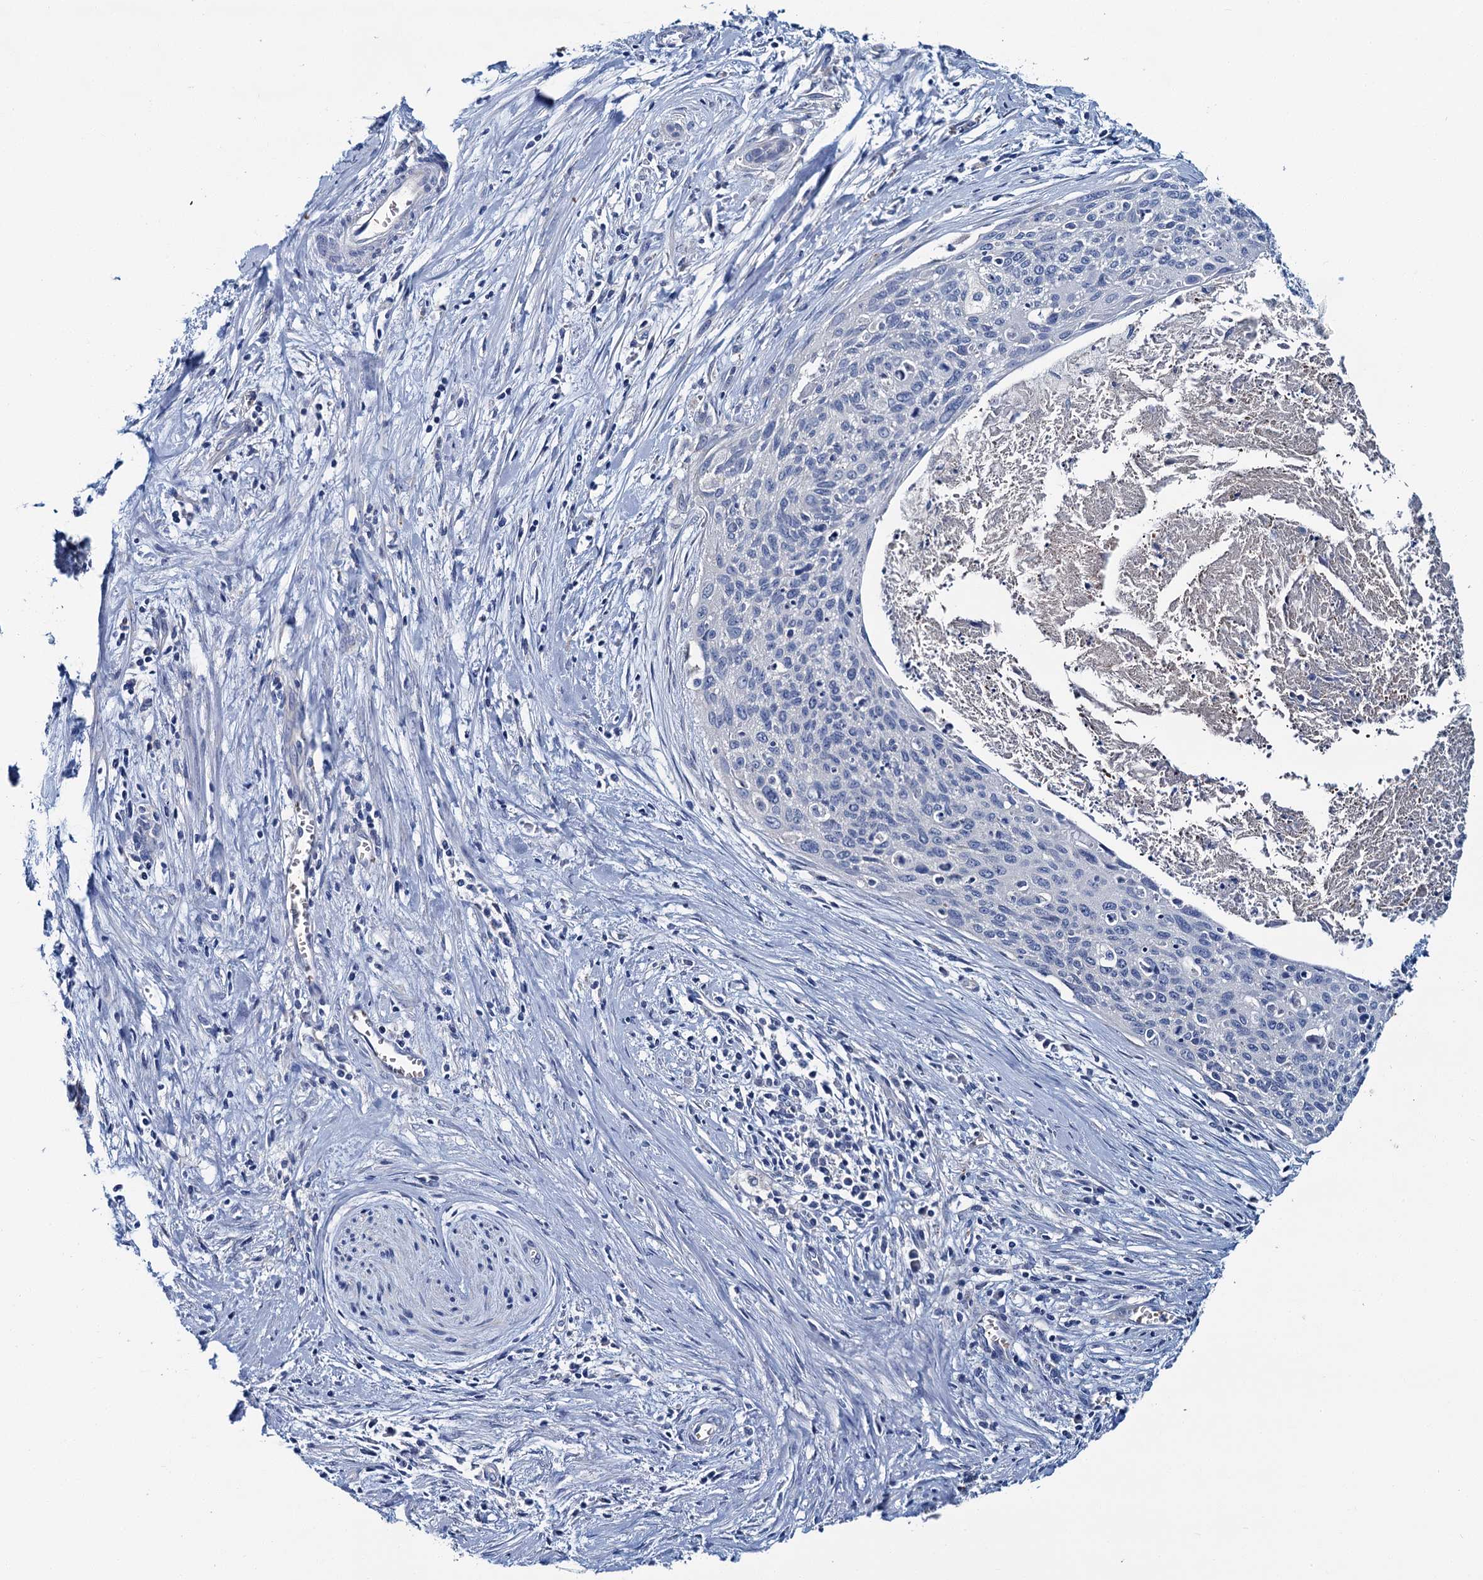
{"staining": {"intensity": "negative", "quantity": "none", "location": "none"}, "tissue": "cervical cancer", "cell_type": "Tumor cells", "image_type": "cancer", "snomed": [{"axis": "morphology", "description": "Squamous cell carcinoma, NOS"}, {"axis": "topography", "description": "Cervix"}], "caption": "There is no significant staining in tumor cells of cervical squamous cell carcinoma.", "gene": "ATG2A", "patient": {"sex": "female", "age": 55}}